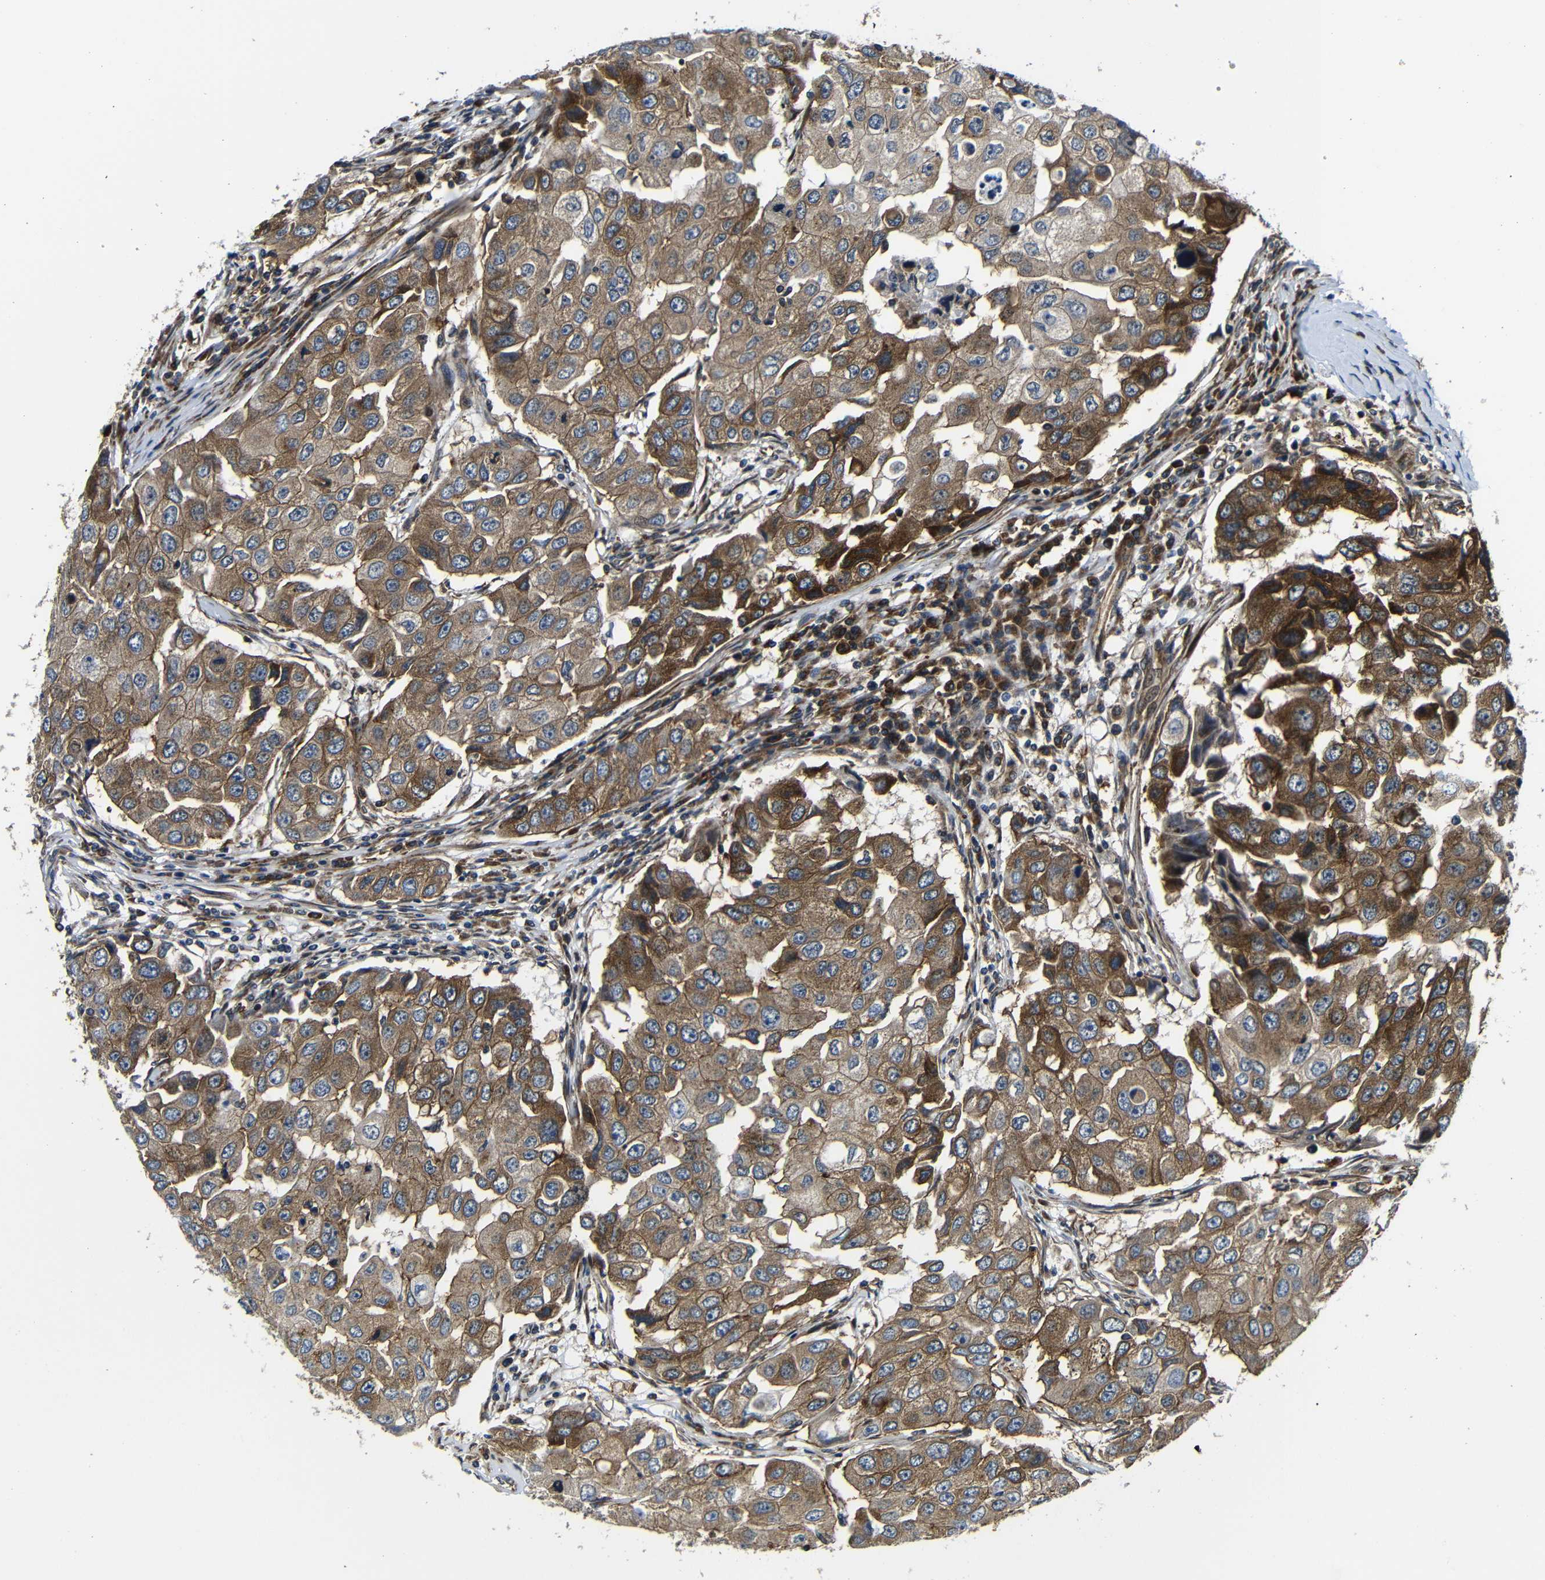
{"staining": {"intensity": "moderate", "quantity": ">75%", "location": "cytoplasmic/membranous"}, "tissue": "breast cancer", "cell_type": "Tumor cells", "image_type": "cancer", "snomed": [{"axis": "morphology", "description": "Duct carcinoma"}, {"axis": "topography", "description": "Breast"}], "caption": "The image exhibits a brown stain indicating the presence of a protein in the cytoplasmic/membranous of tumor cells in breast cancer (intraductal carcinoma). The staining was performed using DAB, with brown indicating positive protein expression. Nuclei are stained blue with hematoxylin.", "gene": "ABCE1", "patient": {"sex": "female", "age": 27}}